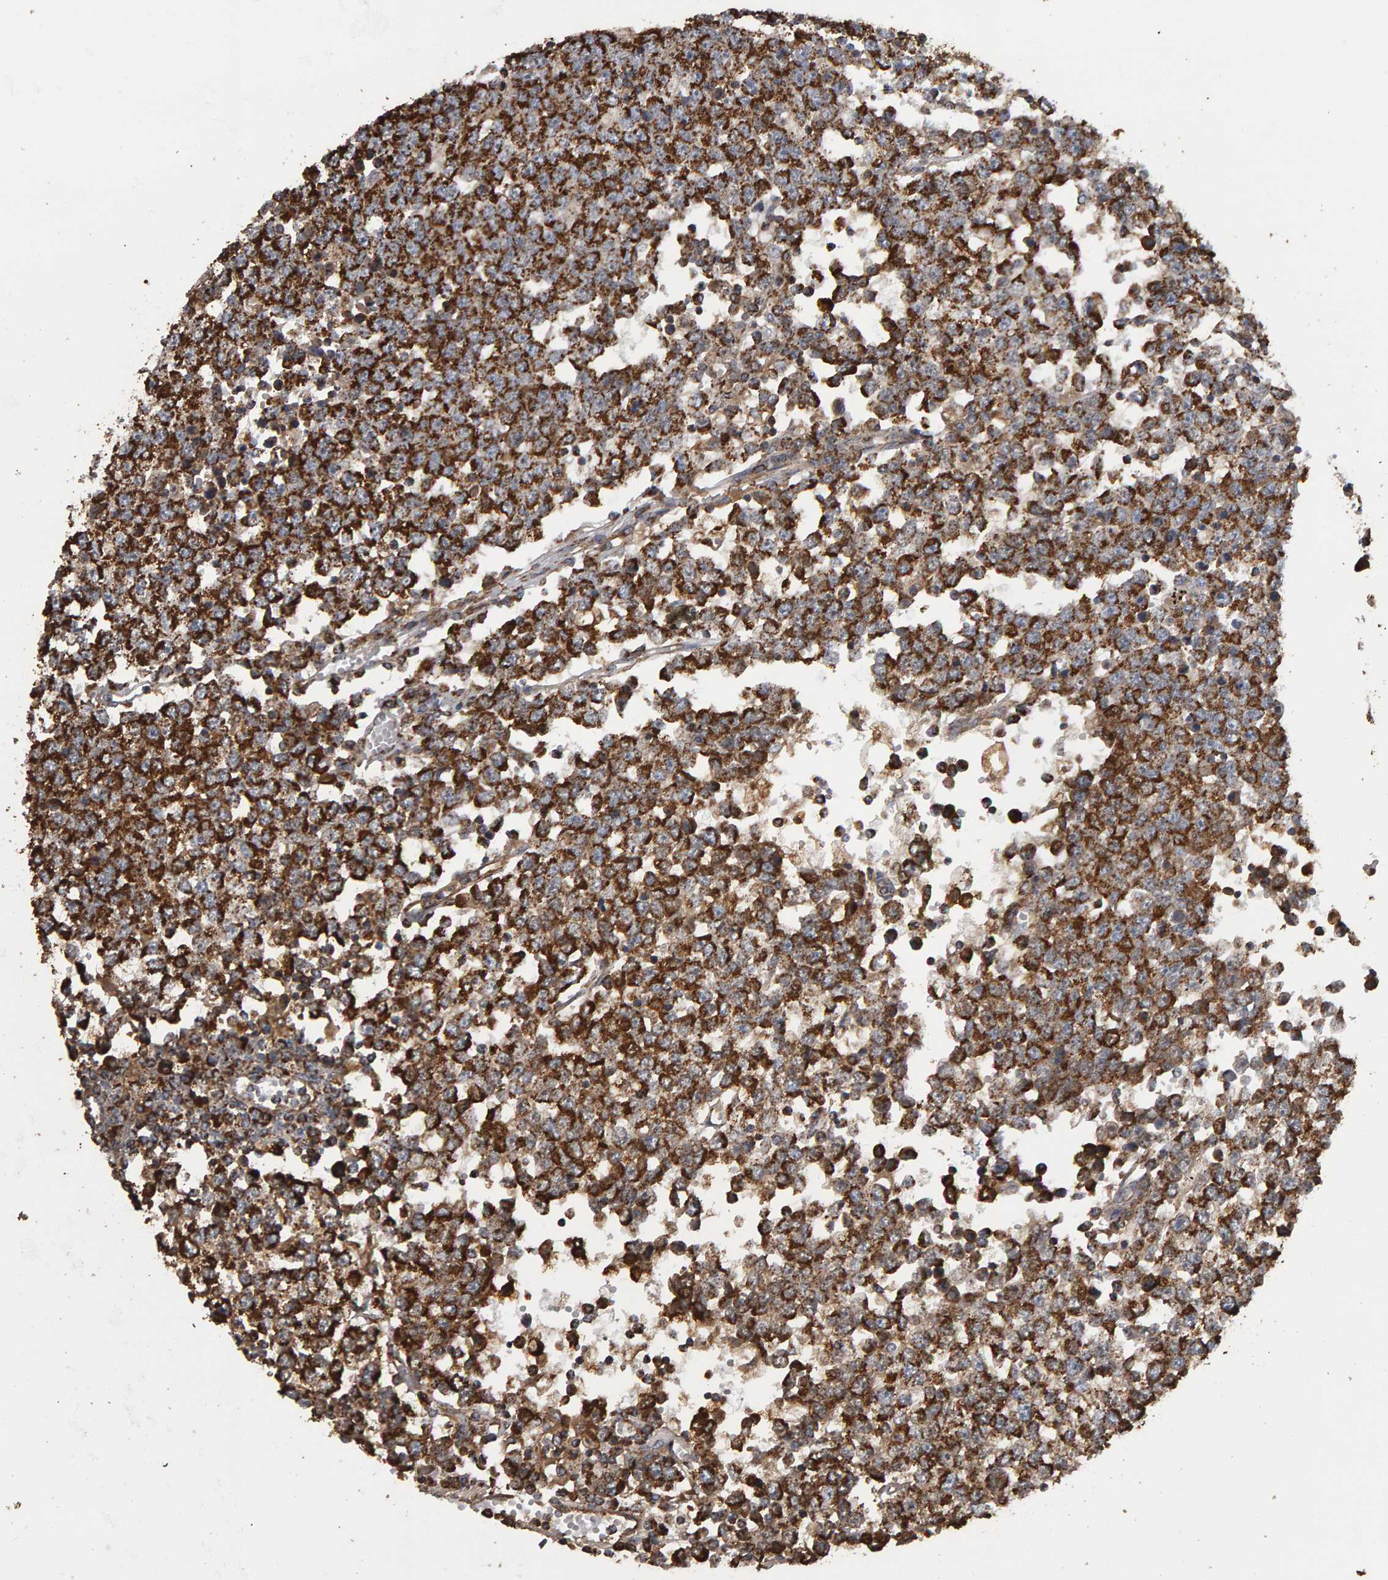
{"staining": {"intensity": "strong", "quantity": ">75%", "location": "cytoplasmic/membranous"}, "tissue": "testis cancer", "cell_type": "Tumor cells", "image_type": "cancer", "snomed": [{"axis": "morphology", "description": "Seminoma, NOS"}, {"axis": "topography", "description": "Testis"}], "caption": "A high-resolution image shows immunohistochemistry staining of testis seminoma, which reveals strong cytoplasmic/membranous staining in about >75% of tumor cells. Nuclei are stained in blue.", "gene": "TOM1L1", "patient": {"sex": "male", "age": 65}}